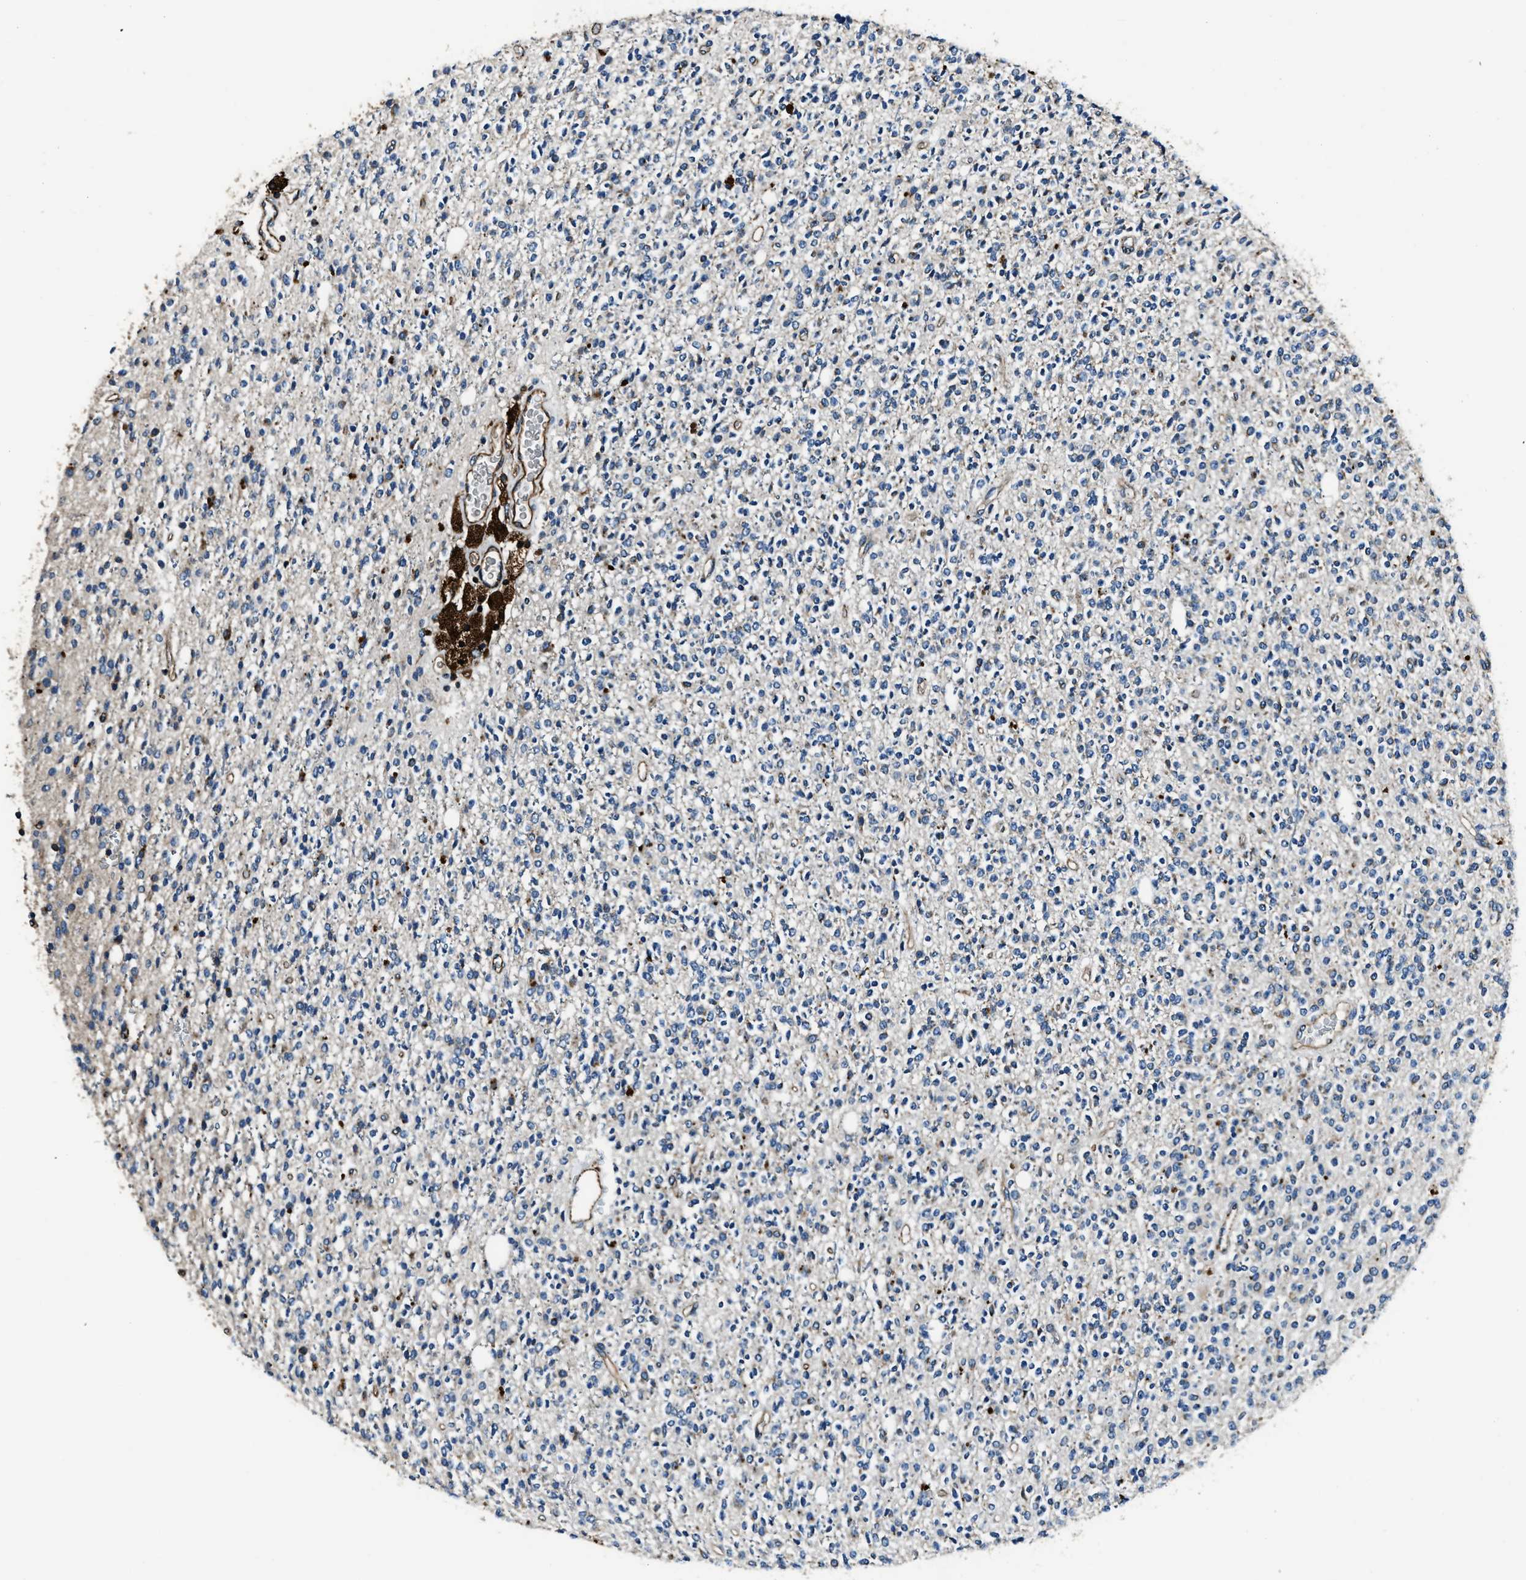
{"staining": {"intensity": "moderate", "quantity": "<25%", "location": "cytoplasmic/membranous"}, "tissue": "glioma", "cell_type": "Tumor cells", "image_type": "cancer", "snomed": [{"axis": "morphology", "description": "Glioma, malignant, High grade"}, {"axis": "topography", "description": "Brain"}], "caption": "A low amount of moderate cytoplasmic/membranous staining is identified in about <25% of tumor cells in malignant high-grade glioma tissue.", "gene": "OGDH", "patient": {"sex": "male", "age": 34}}